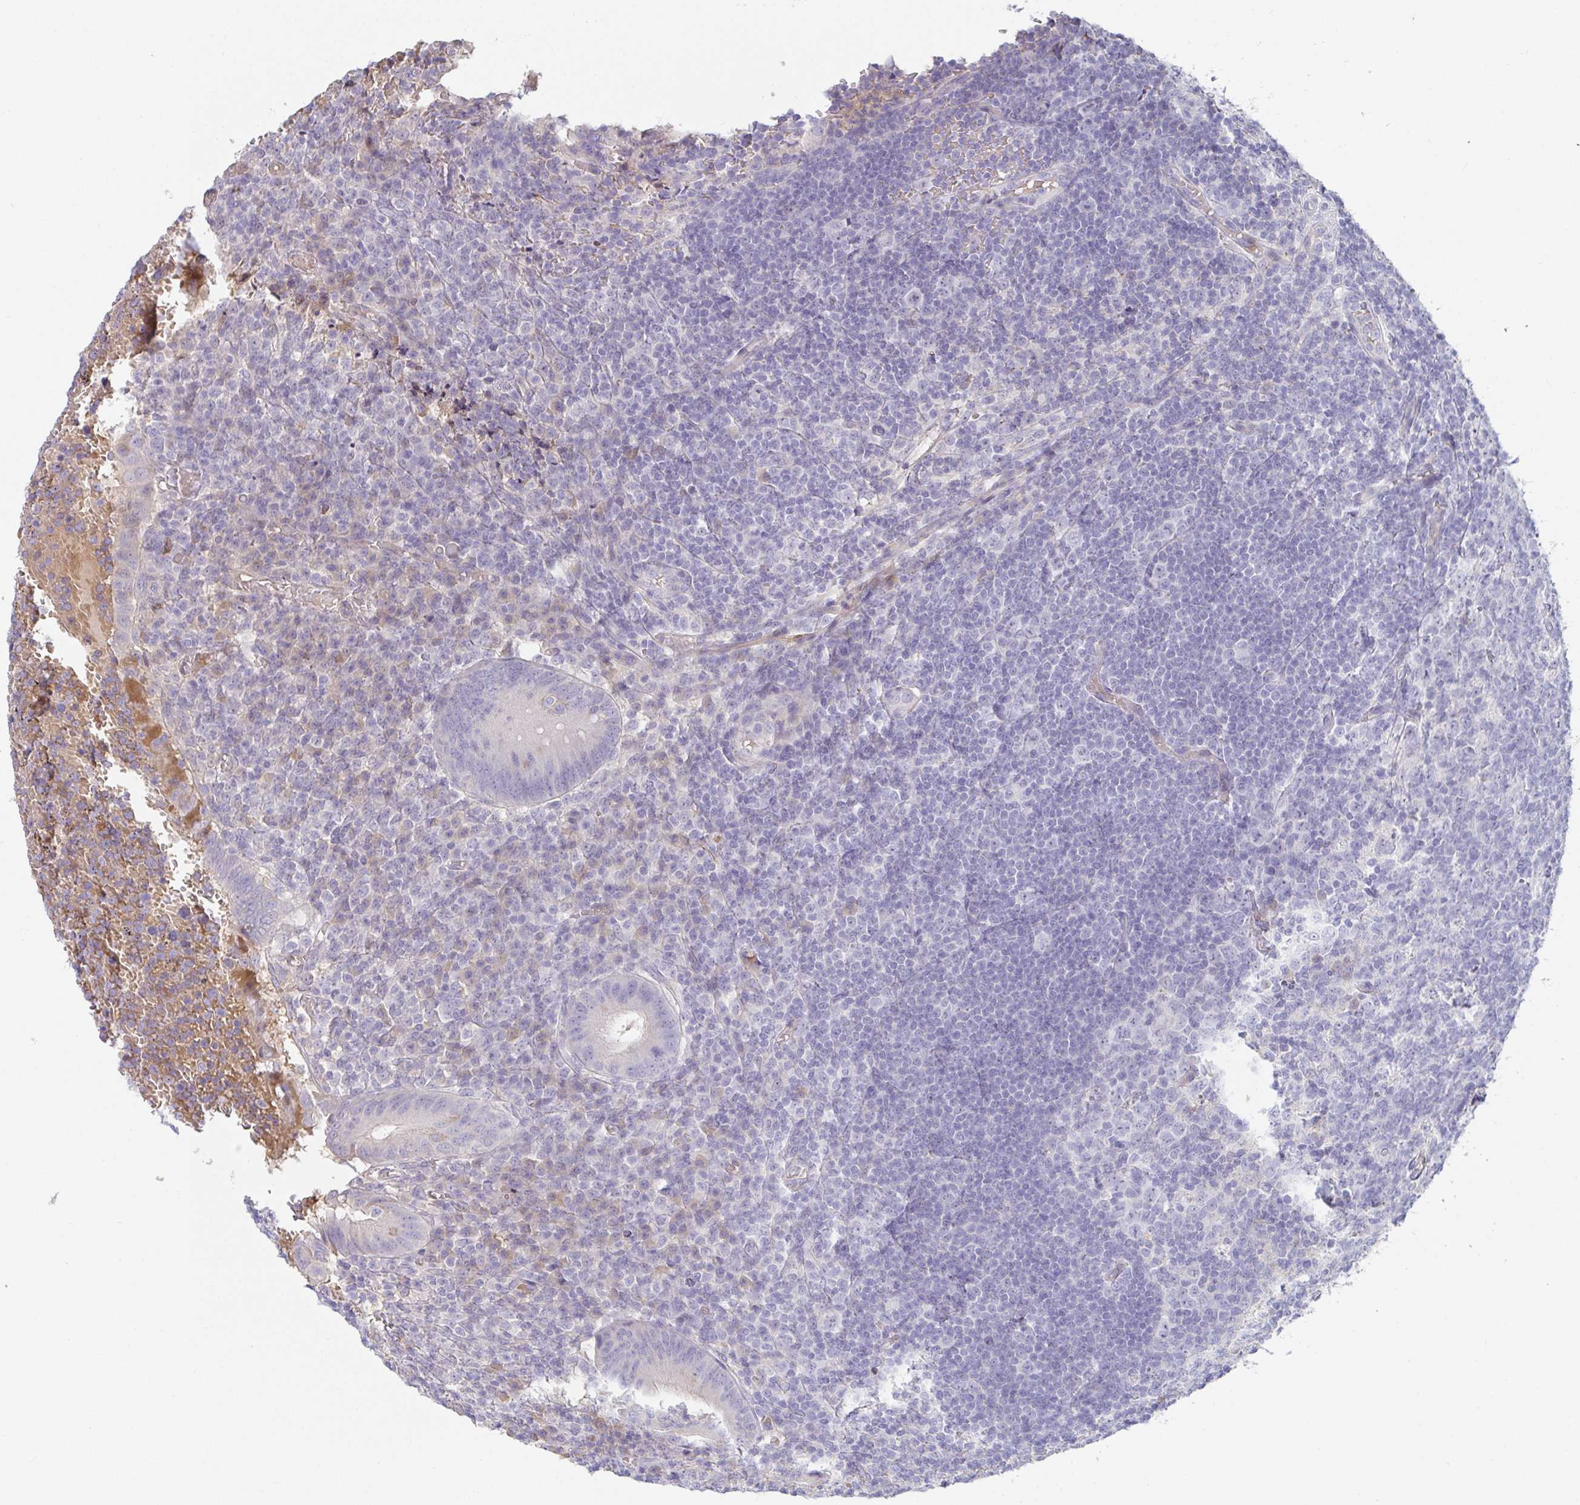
{"staining": {"intensity": "weak", "quantity": "<25%", "location": "cytoplasmic/membranous"}, "tissue": "appendix", "cell_type": "Glandular cells", "image_type": "normal", "snomed": [{"axis": "morphology", "description": "Normal tissue, NOS"}, {"axis": "topography", "description": "Appendix"}], "caption": "The immunohistochemistry (IHC) histopathology image has no significant expression in glandular cells of appendix. The staining was performed using DAB (3,3'-diaminobenzidine) to visualize the protein expression in brown, while the nuclei were stained in blue with hematoxylin (Magnification: 20x).", "gene": "ANO5", "patient": {"sex": "male", "age": 18}}